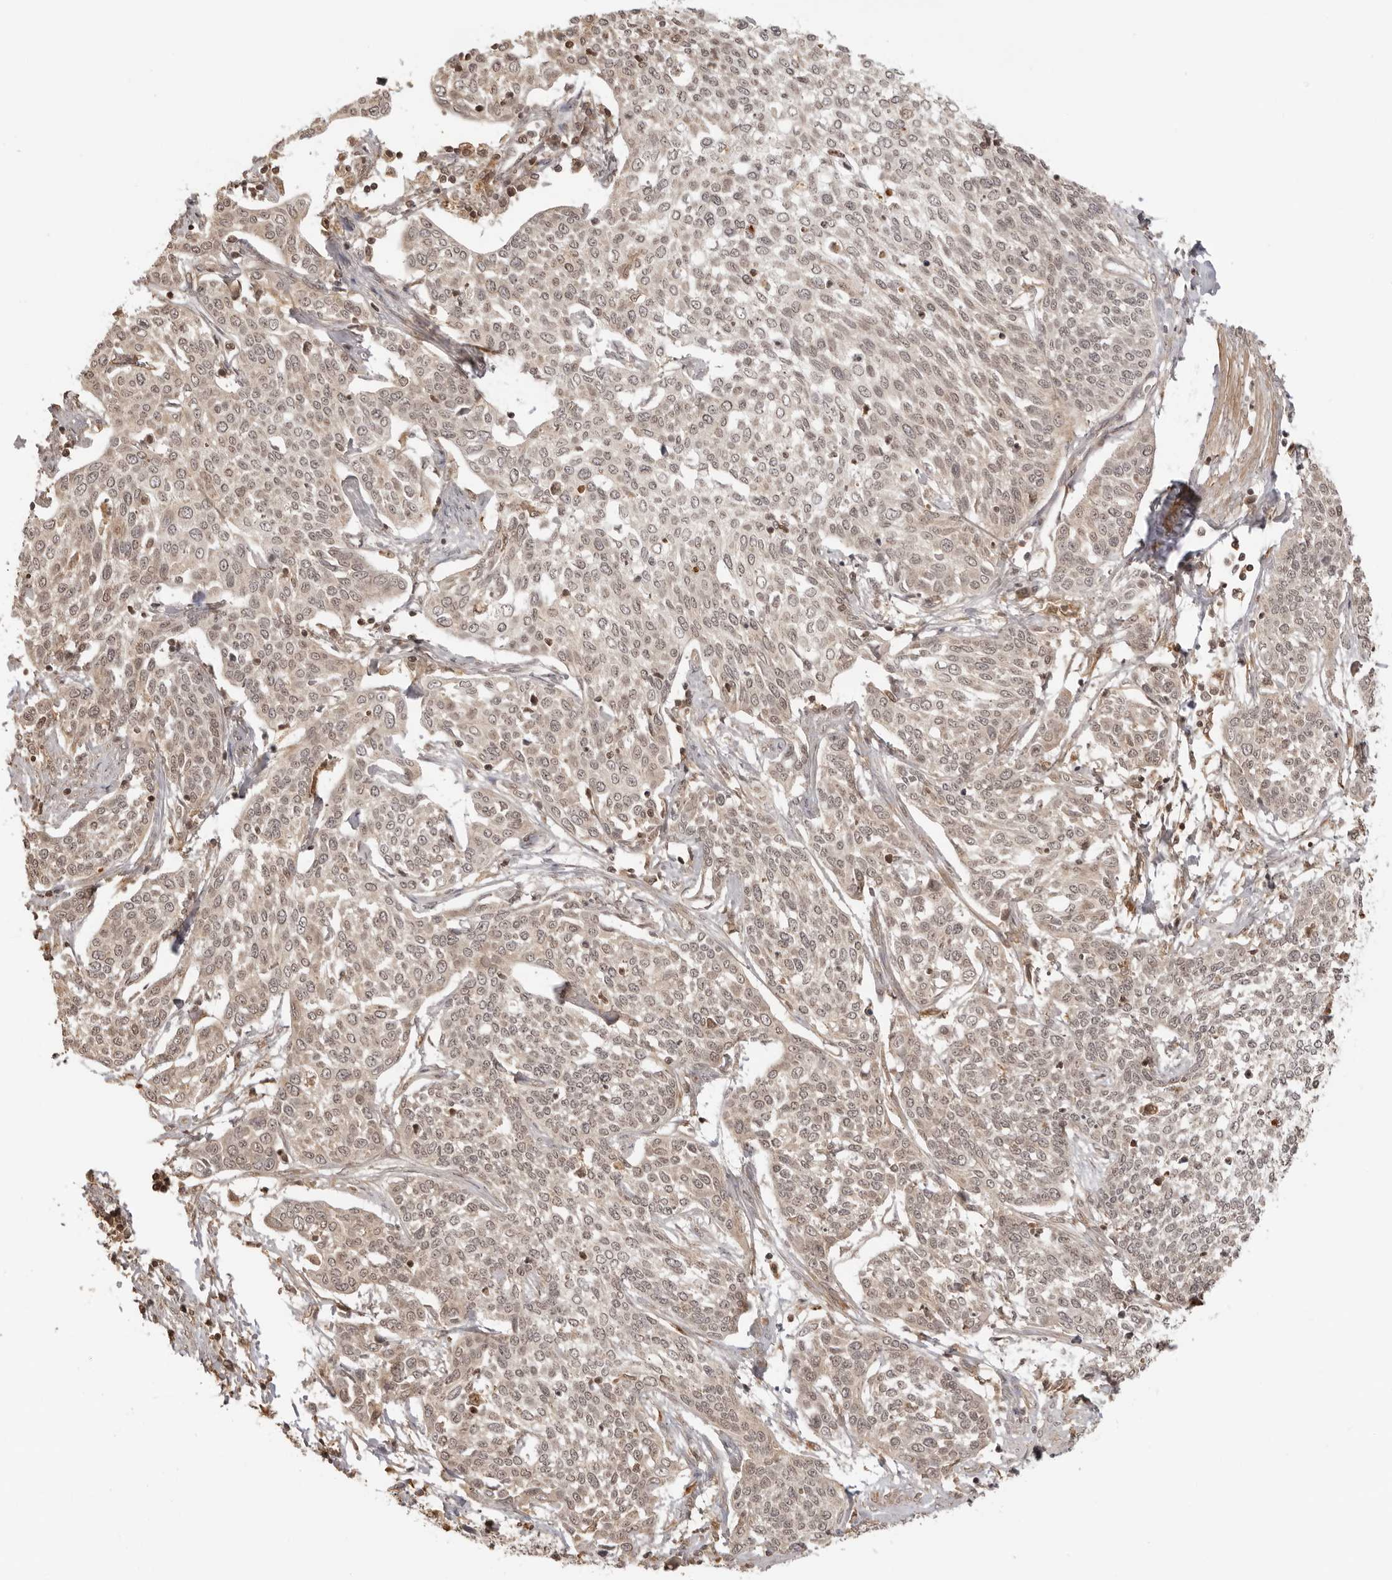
{"staining": {"intensity": "weak", "quantity": ">75%", "location": "cytoplasmic/membranous,nuclear"}, "tissue": "cervical cancer", "cell_type": "Tumor cells", "image_type": "cancer", "snomed": [{"axis": "morphology", "description": "Squamous cell carcinoma, NOS"}, {"axis": "topography", "description": "Cervix"}], "caption": "A photomicrograph of cervical cancer stained for a protein shows weak cytoplasmic/membranous and nuclear brown staining in tumor cells.", "gene": "IKBKE", "patient": {"sex": "female", "age": 34}}